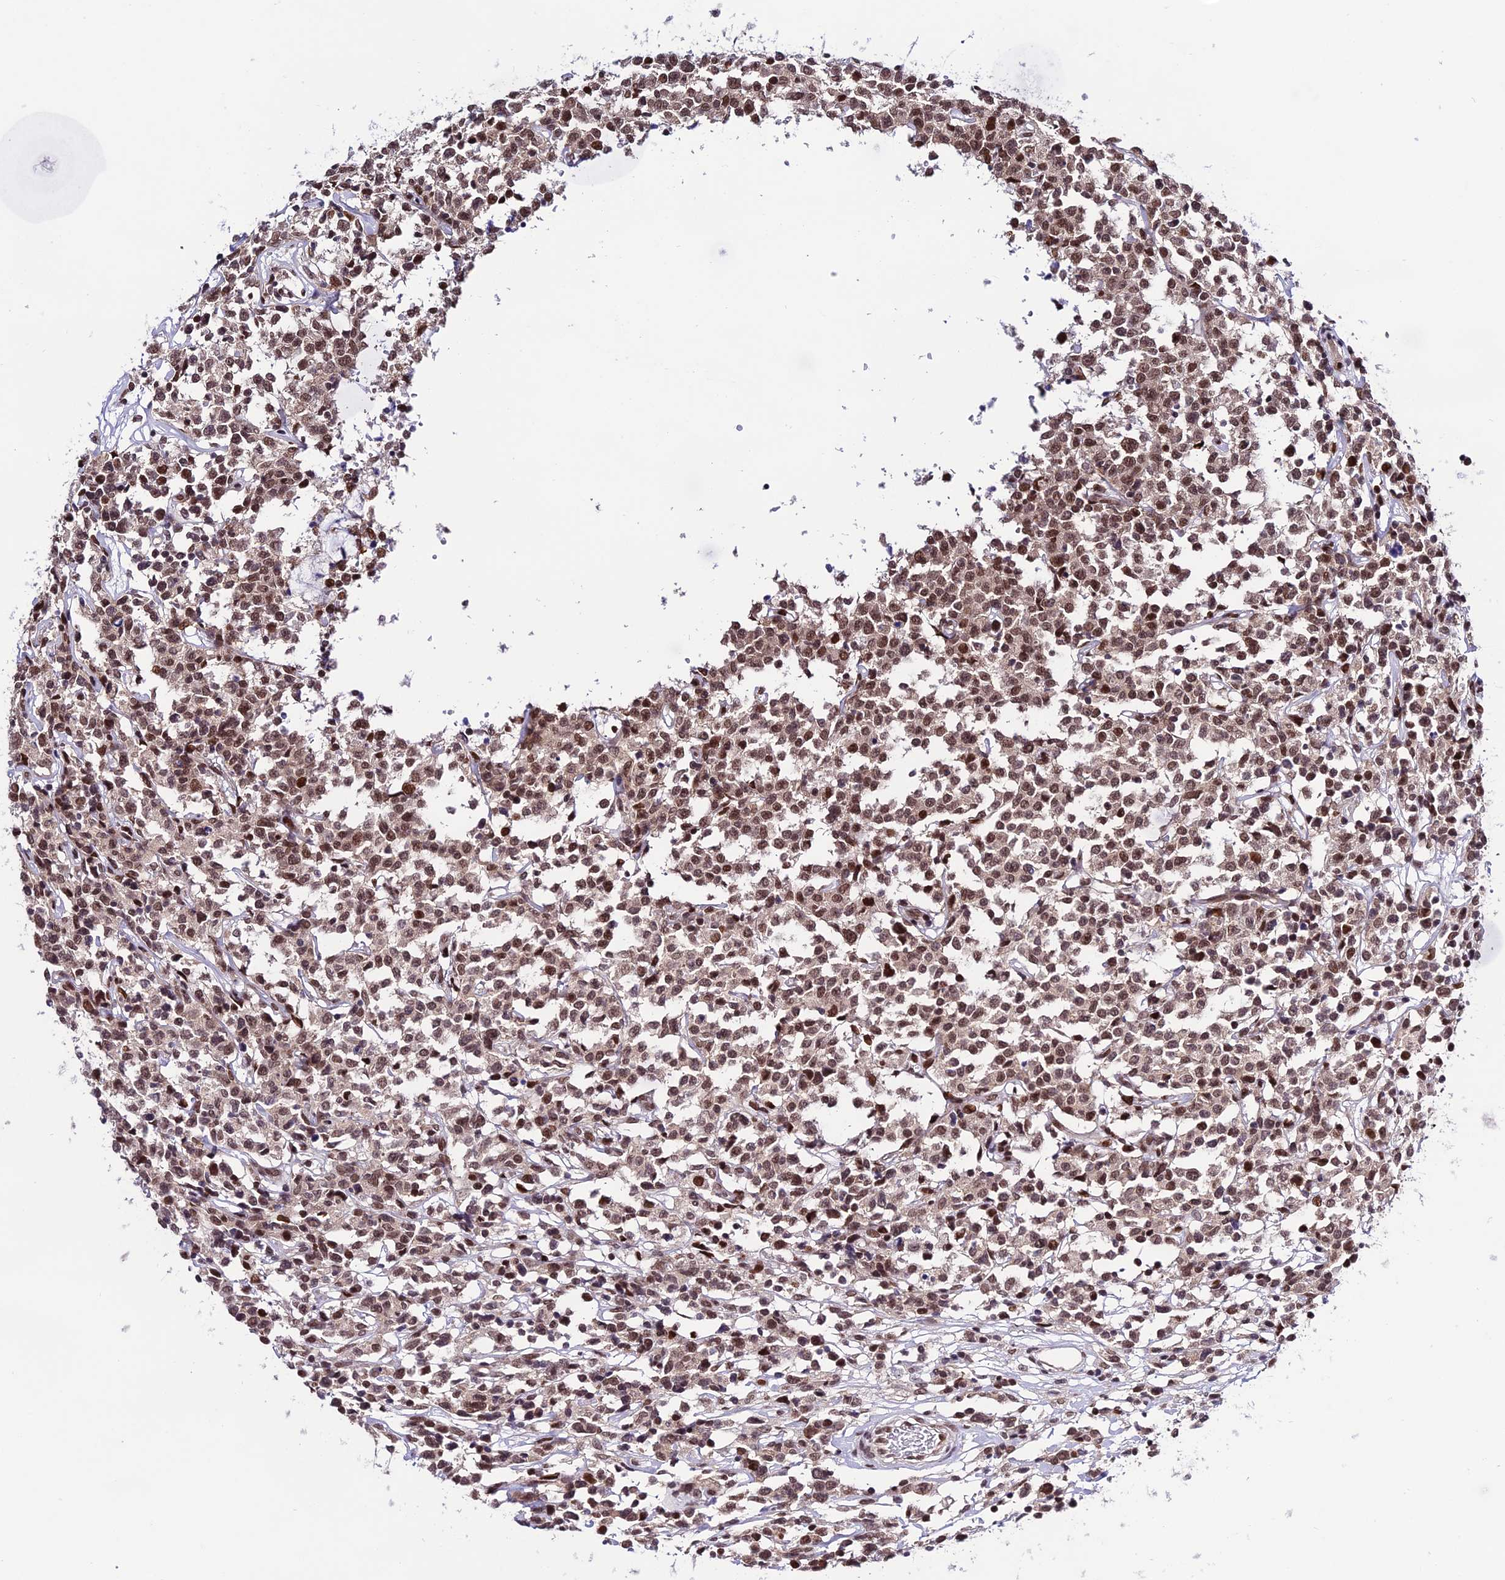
{"staining": {"intensity": "moderate", "quantity": ">75%", "location": "nuclear"}, "tissue": "lymphoma", "cell_type": "Tumor cells", "image_type": "cancer", "snomed": [{"axis": "morphology", "description": "Malignant lymphoma, non-Hodgkin's type, Low grade"}, {"axis": "topography", "description": "Small intestine"}], "caption": "This is a histology image of immunohistochemistry staining of lymphoma, which shows moderate staining in the nuclear of tumor cells.", "gene": "SYT15", "patient": {"sex": "female", "age": 59}}